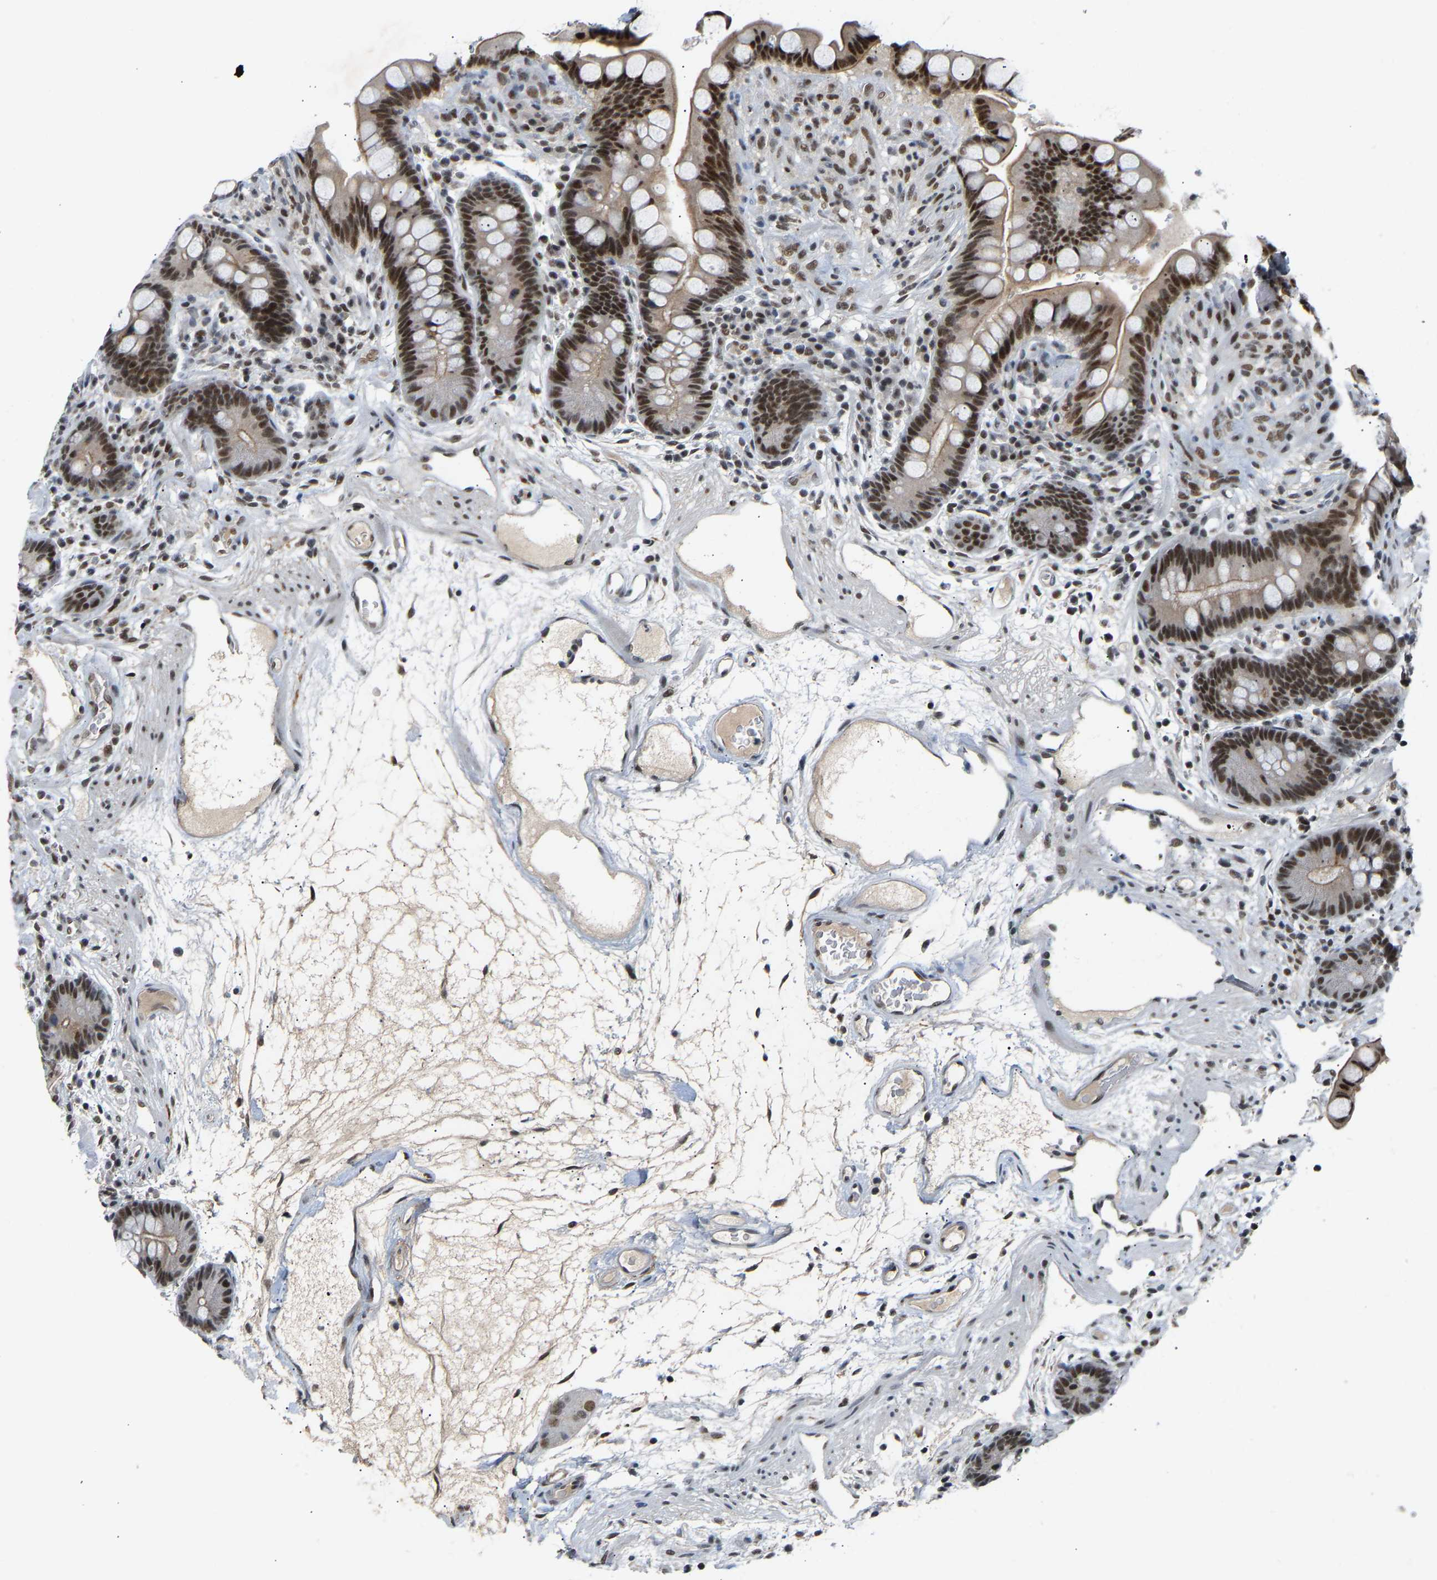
{"staining": {"intensity": "weak", "quantity": ">75%", "location": "nuclear"}, "tissue": "colon", "cell_type": "Endothelial cells", "image_type": "normal", "snomed": [{"axis": "morphology", "description": "Normal tissue, NOS"}, {"axis": "topography", "description": "Colon"}], "caption": "Immunohistochemistry of benign colon shows low levels of weak nuclear positivity in about >75% of endothelial cells. The staining was performed using DAB (3,3'-diaminobenzidine) to visualize the protein expression in brown, while the nuclei were stained in blue with hematoxylin (Magnification: 20x).", "gene": "RBM15", "patient": {"sex": "male", "age": 73}}